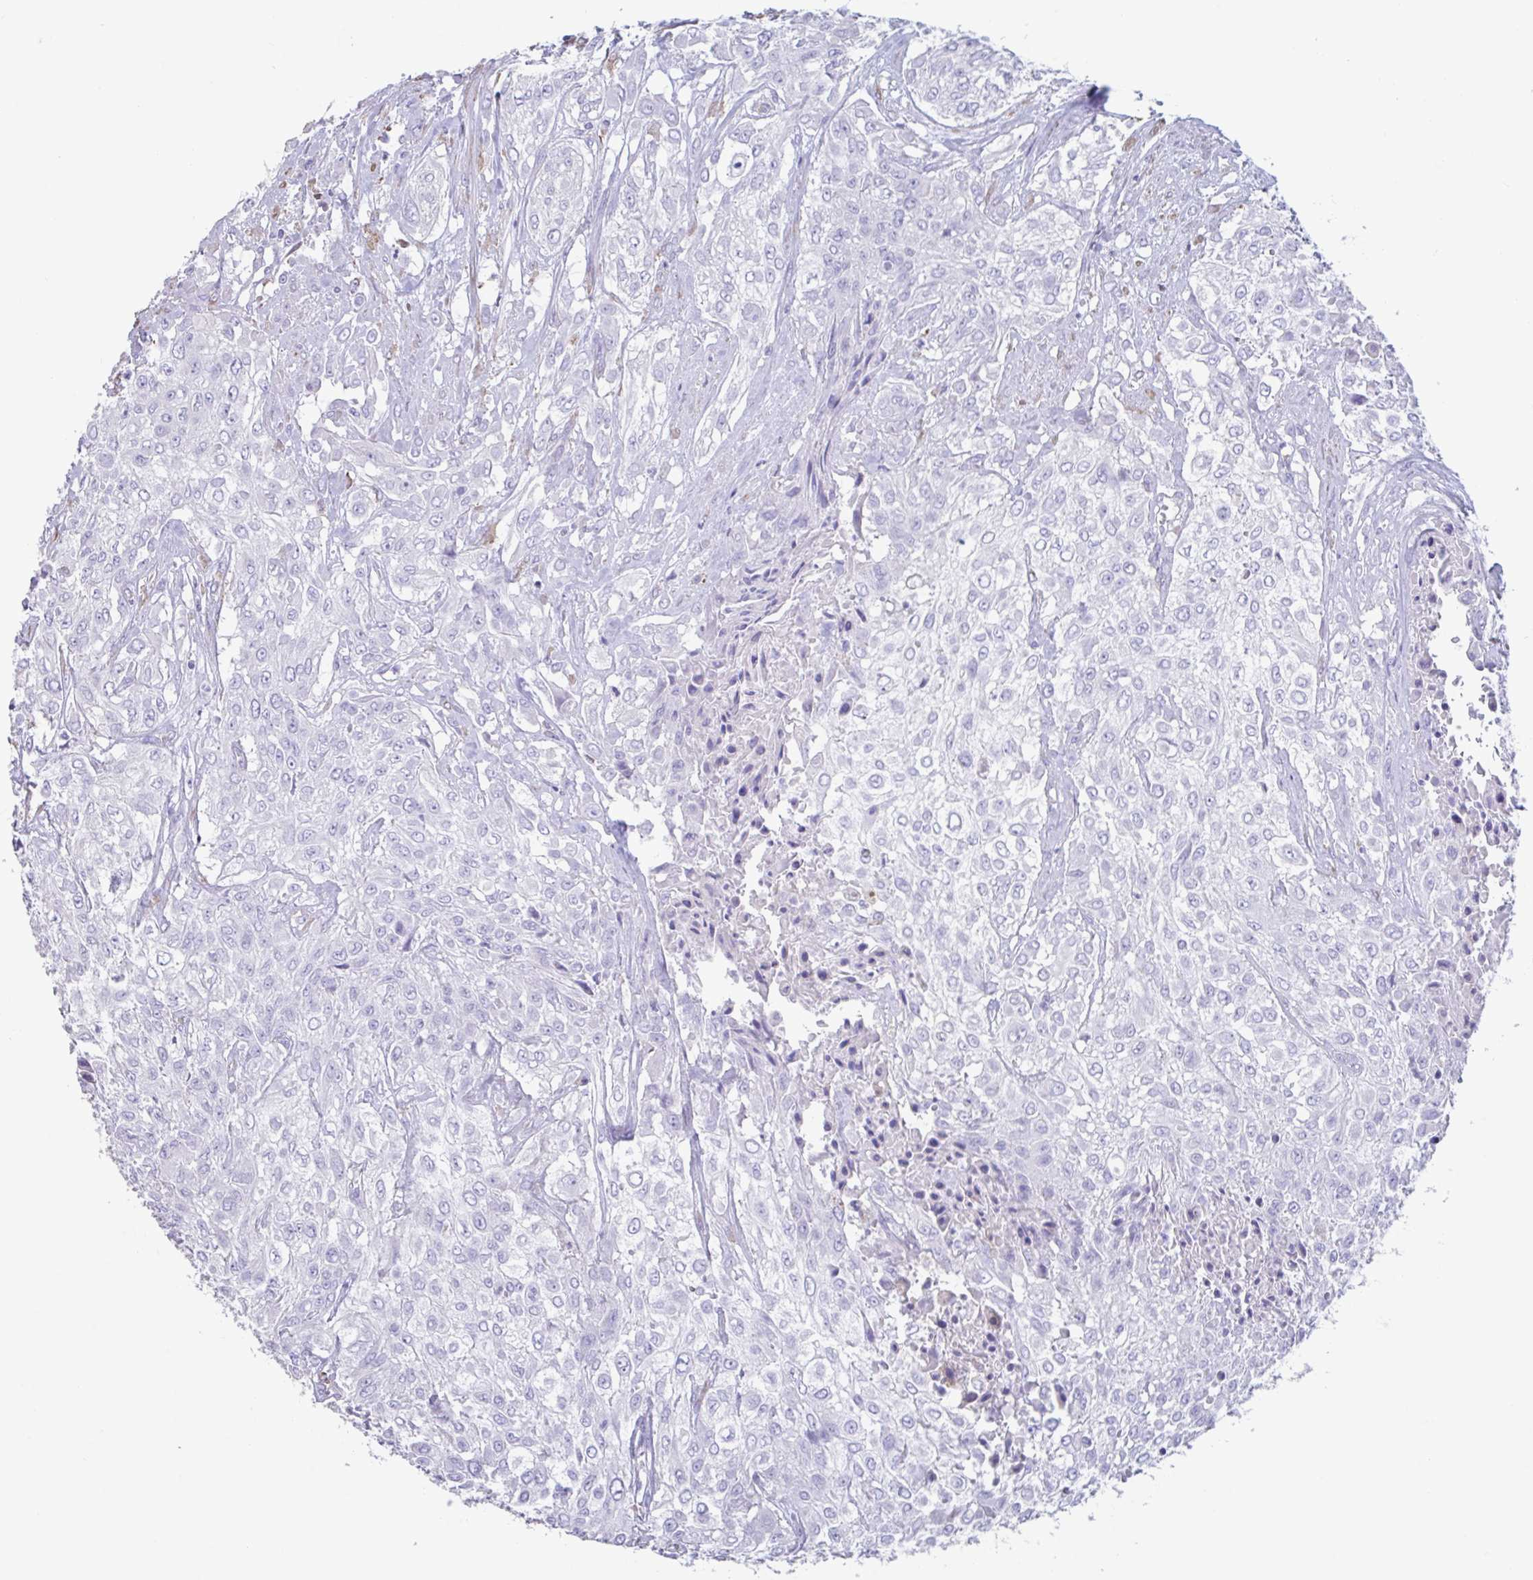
{"staining": {"intensity": "negative", "quantity": "none", "location": "none"}, "tissue": "urothelial cancer", "cell_type": "Tumor cells", "image_type": "cancer", "snomed": [{"axis": "morphology", "description": "Urothelial carcinoma, High grade"}, {"axis": "topography", "description": "Urinary bladder"}], "caption": "There is no significant positivity in tumor cells of urothelial carcinoma (high-grade).", "gene": "TNNC1", "patient": {"sex": "male", "age": 57}}